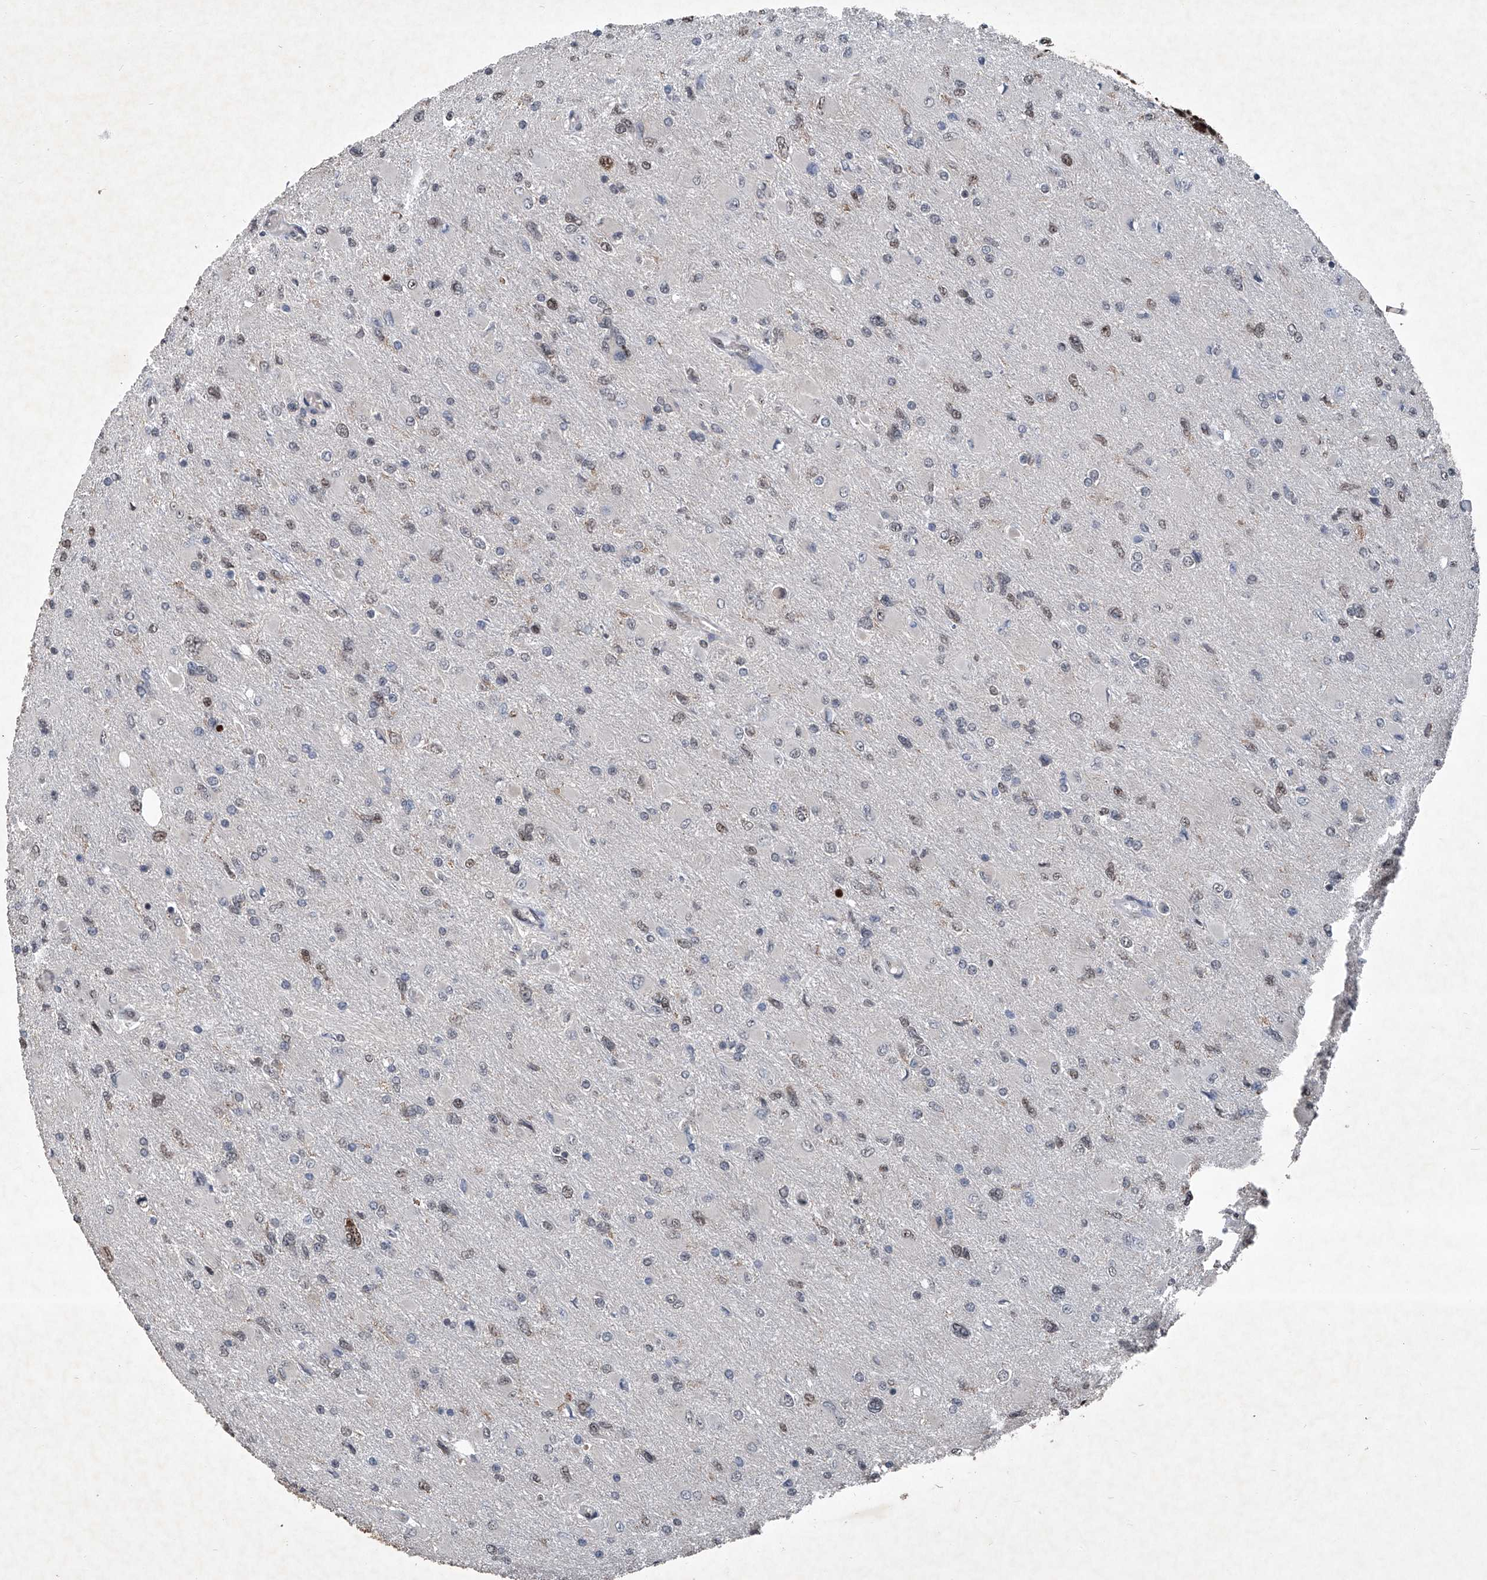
{"staining": {"intensity": "moderate", "quantity": "25%-75%", "location": "nuclear"}, "tissue": "glioma", "cell_type": "Tumor cells", "image_type": "cancer", "snomed": [{"axis": "morphology", "description": "Glioma, malignant, High grade"}, {"axis": "topography", "description": "Cerebral cortex"}], "caption": "DAB (3,3'-diaminobenzidine) immunohistochemical staining of human glioma exhibits moderate nuclear protein positivity in about 25%-75% of tumor cells.", "gene": "DDX39B", "patient": {"sex": "female", "age": 36}}